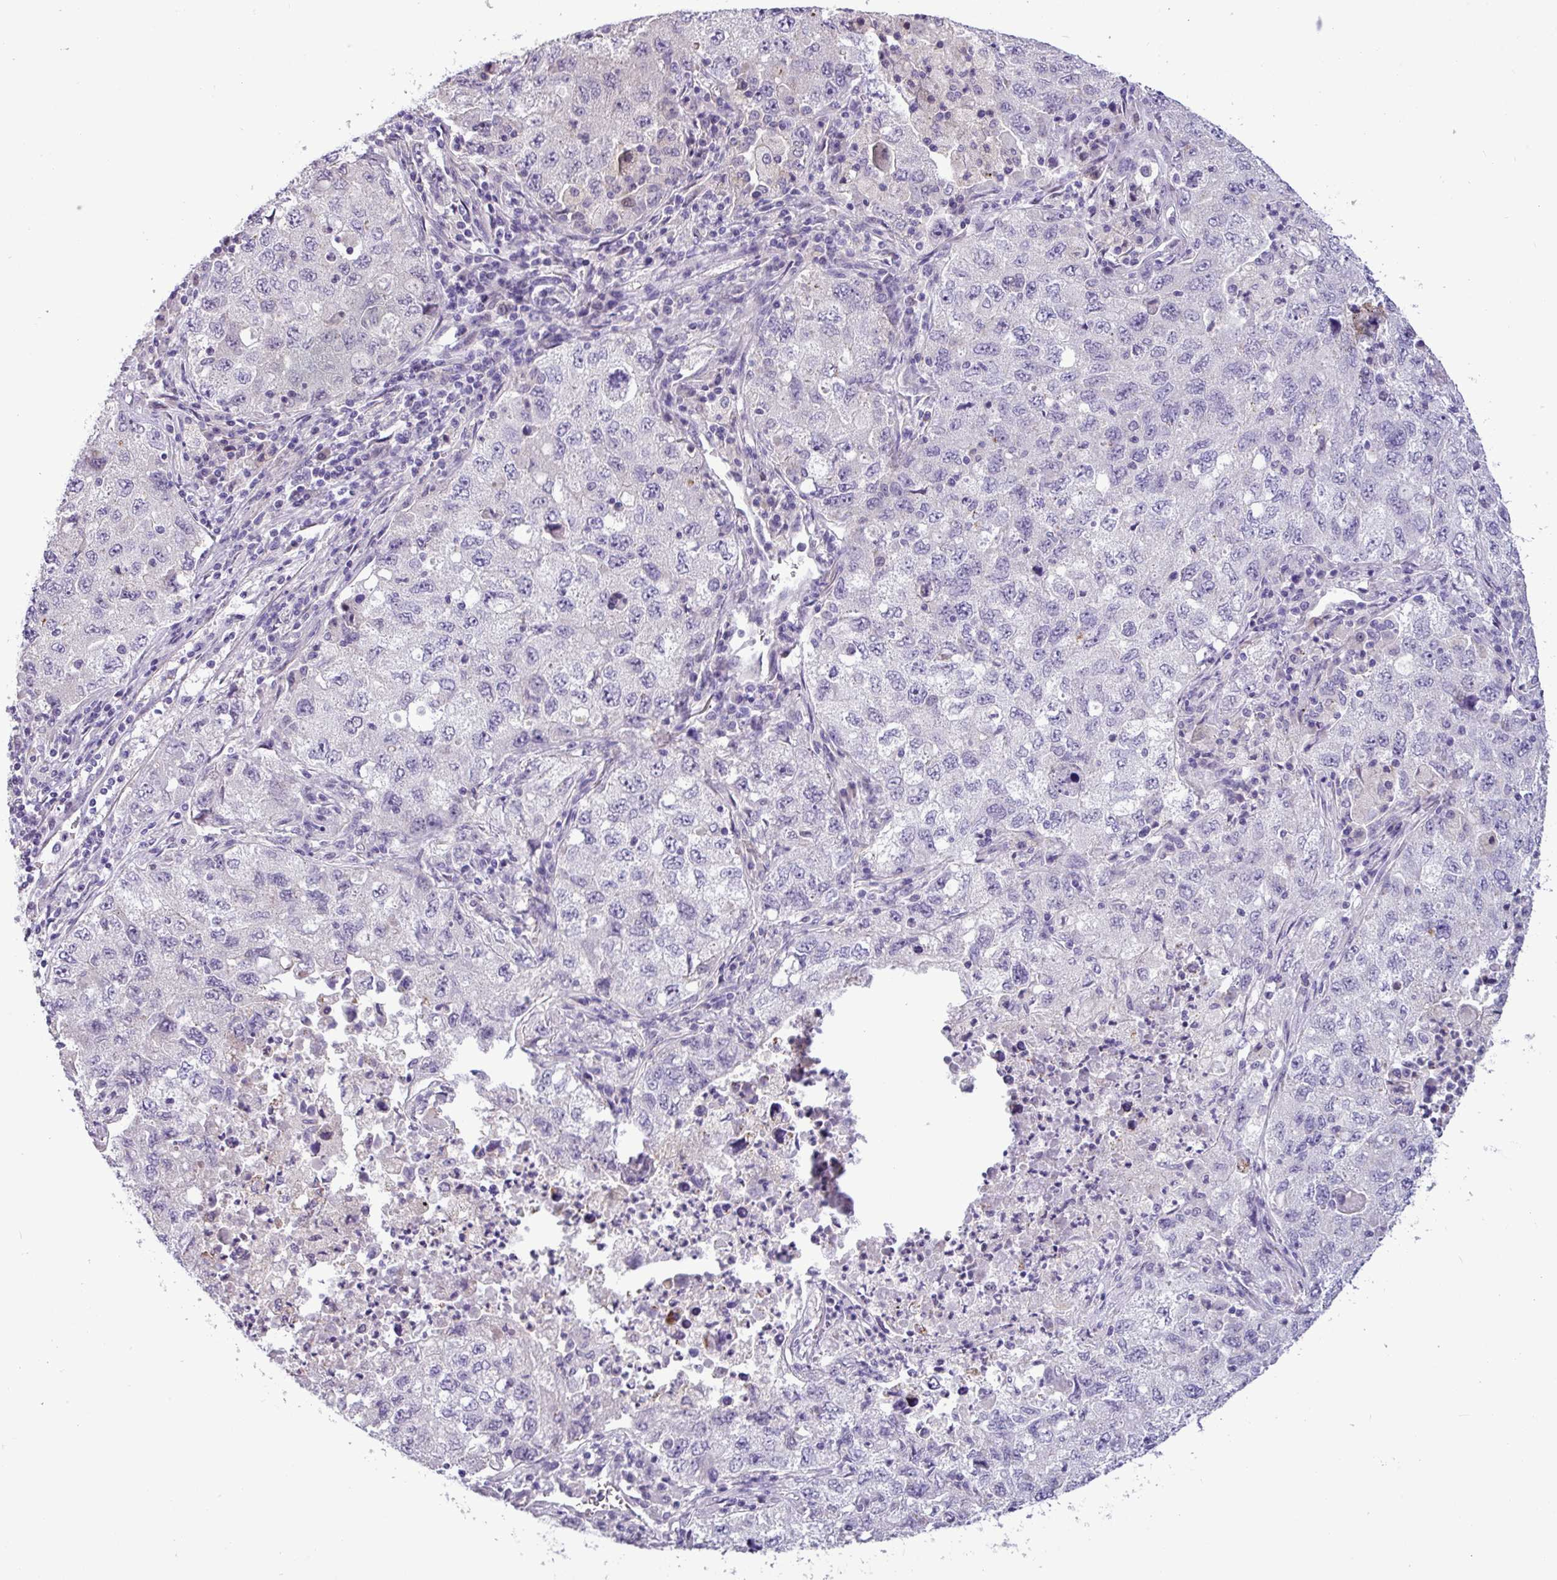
{"staining": {"intensity": "negative", "quantity": "none", "location": "none"}, "tissue": "lung cancer", "cell_type": "Tumor cells", "image_type": "cancer", "snomed": [{"axis": "morphology", "description": "Adenocarcinoma, NOS"}, {"axis": "topography", "description": "Lung"}], "caption": "Protein analysis of lung cancer (adenocarcinoma) reveals no significant expression in tumor cells. (DAB (3,3'-diaminobenzidine) IHC visualized using brightfield microscopy, high magnification).", "gene": "PNLDC1", "patient": {"sex": "female", "age": 57}}